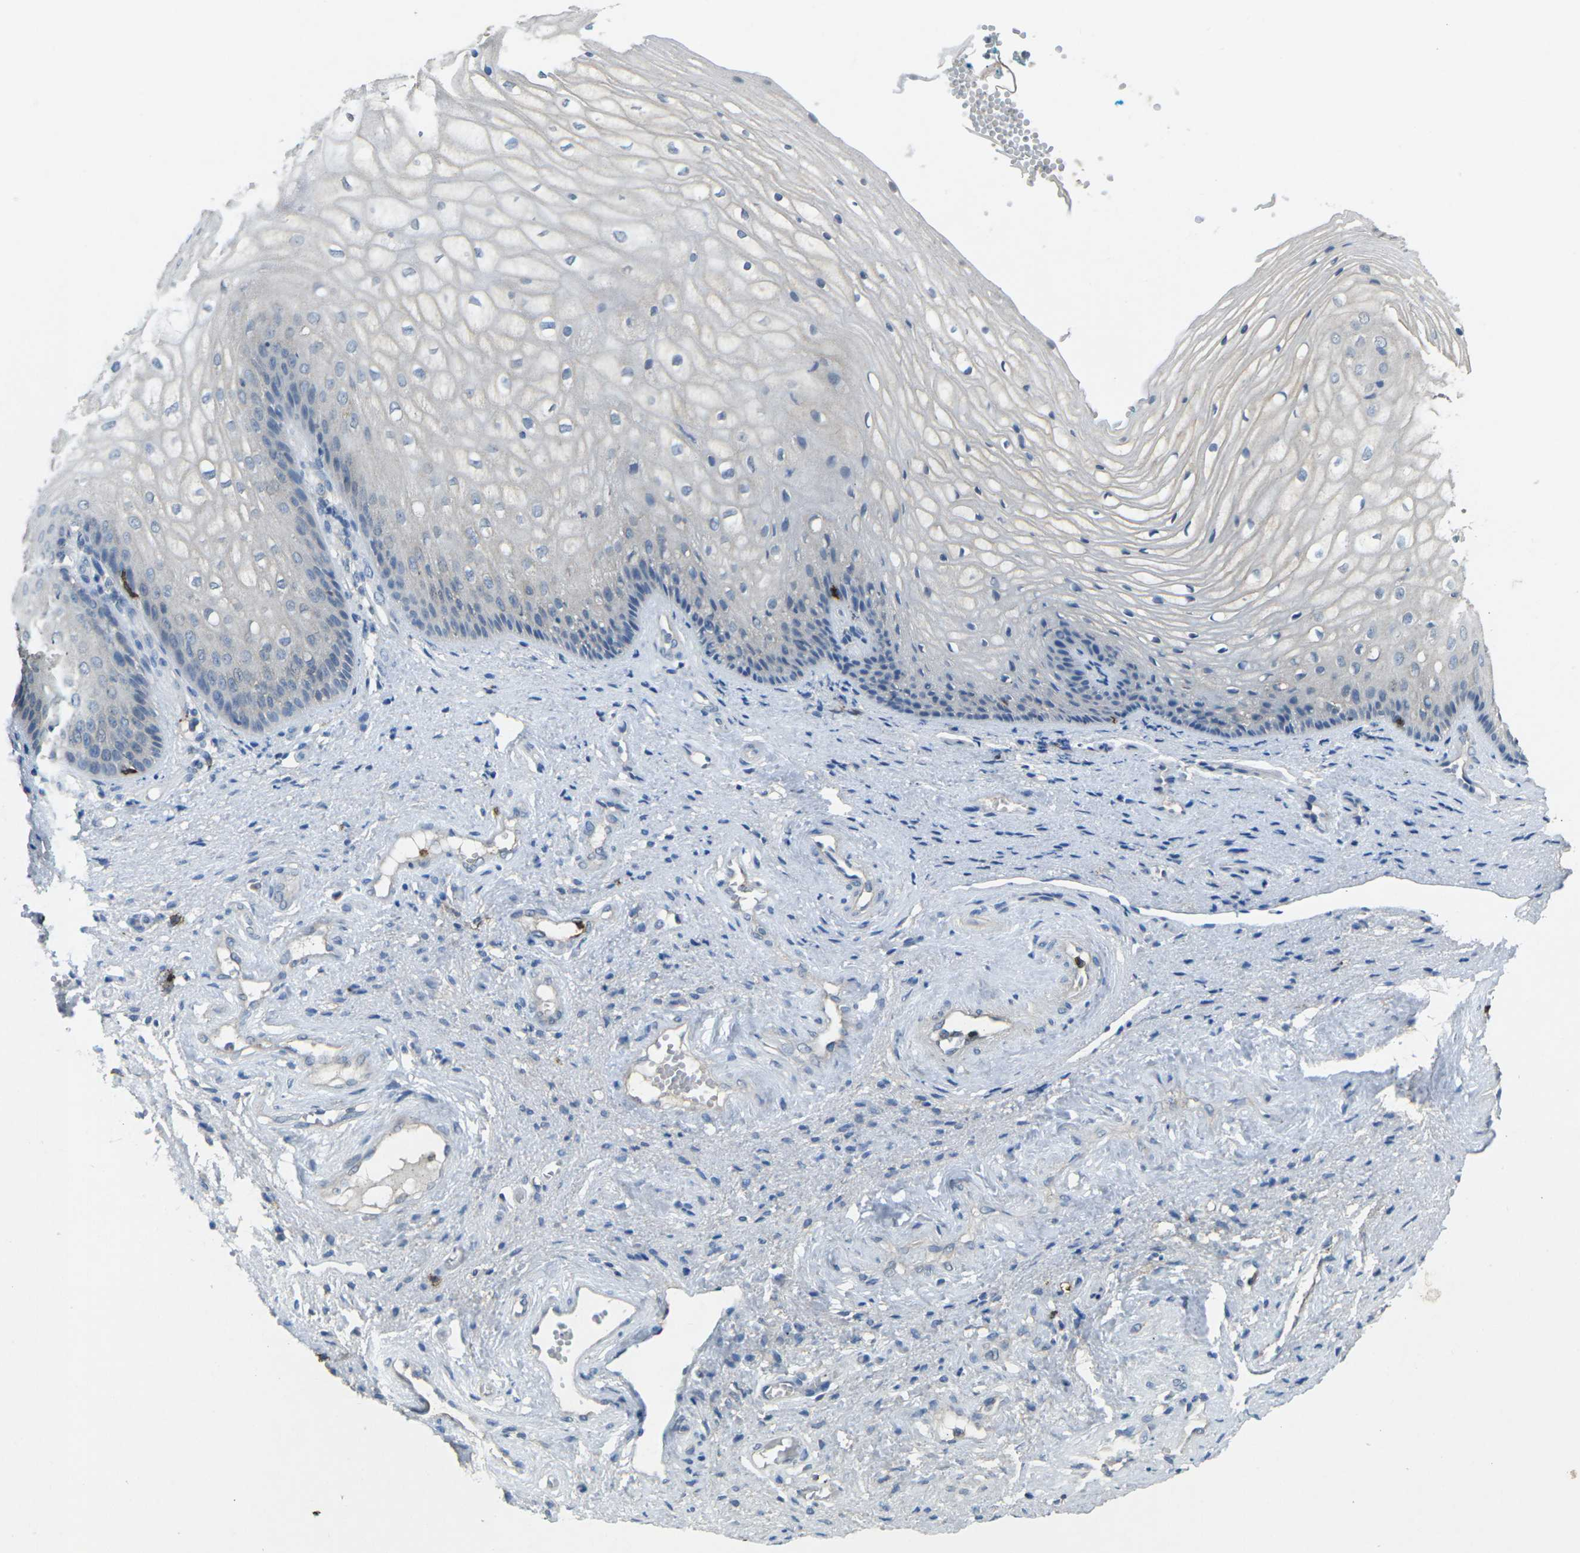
{"staining": {"intensity": "negative", "quantity": "none", "location": "none"}, "tissue": "vagina", "cell_type": "Squamous epithelial cells", "image_type": "normal", "snomed": [{"axis": "morphology", "description": "Normal tissue, NOS"}, {"axis": "topography", "description": "Vagina"}], "caption": "There is no significant expression in squamous epithelial cells of vagina. (DAB immunohistochemistry with hematoxylin counter stain).", "gene": "CD19", "patient": {"sex": "female", "age": 34}}